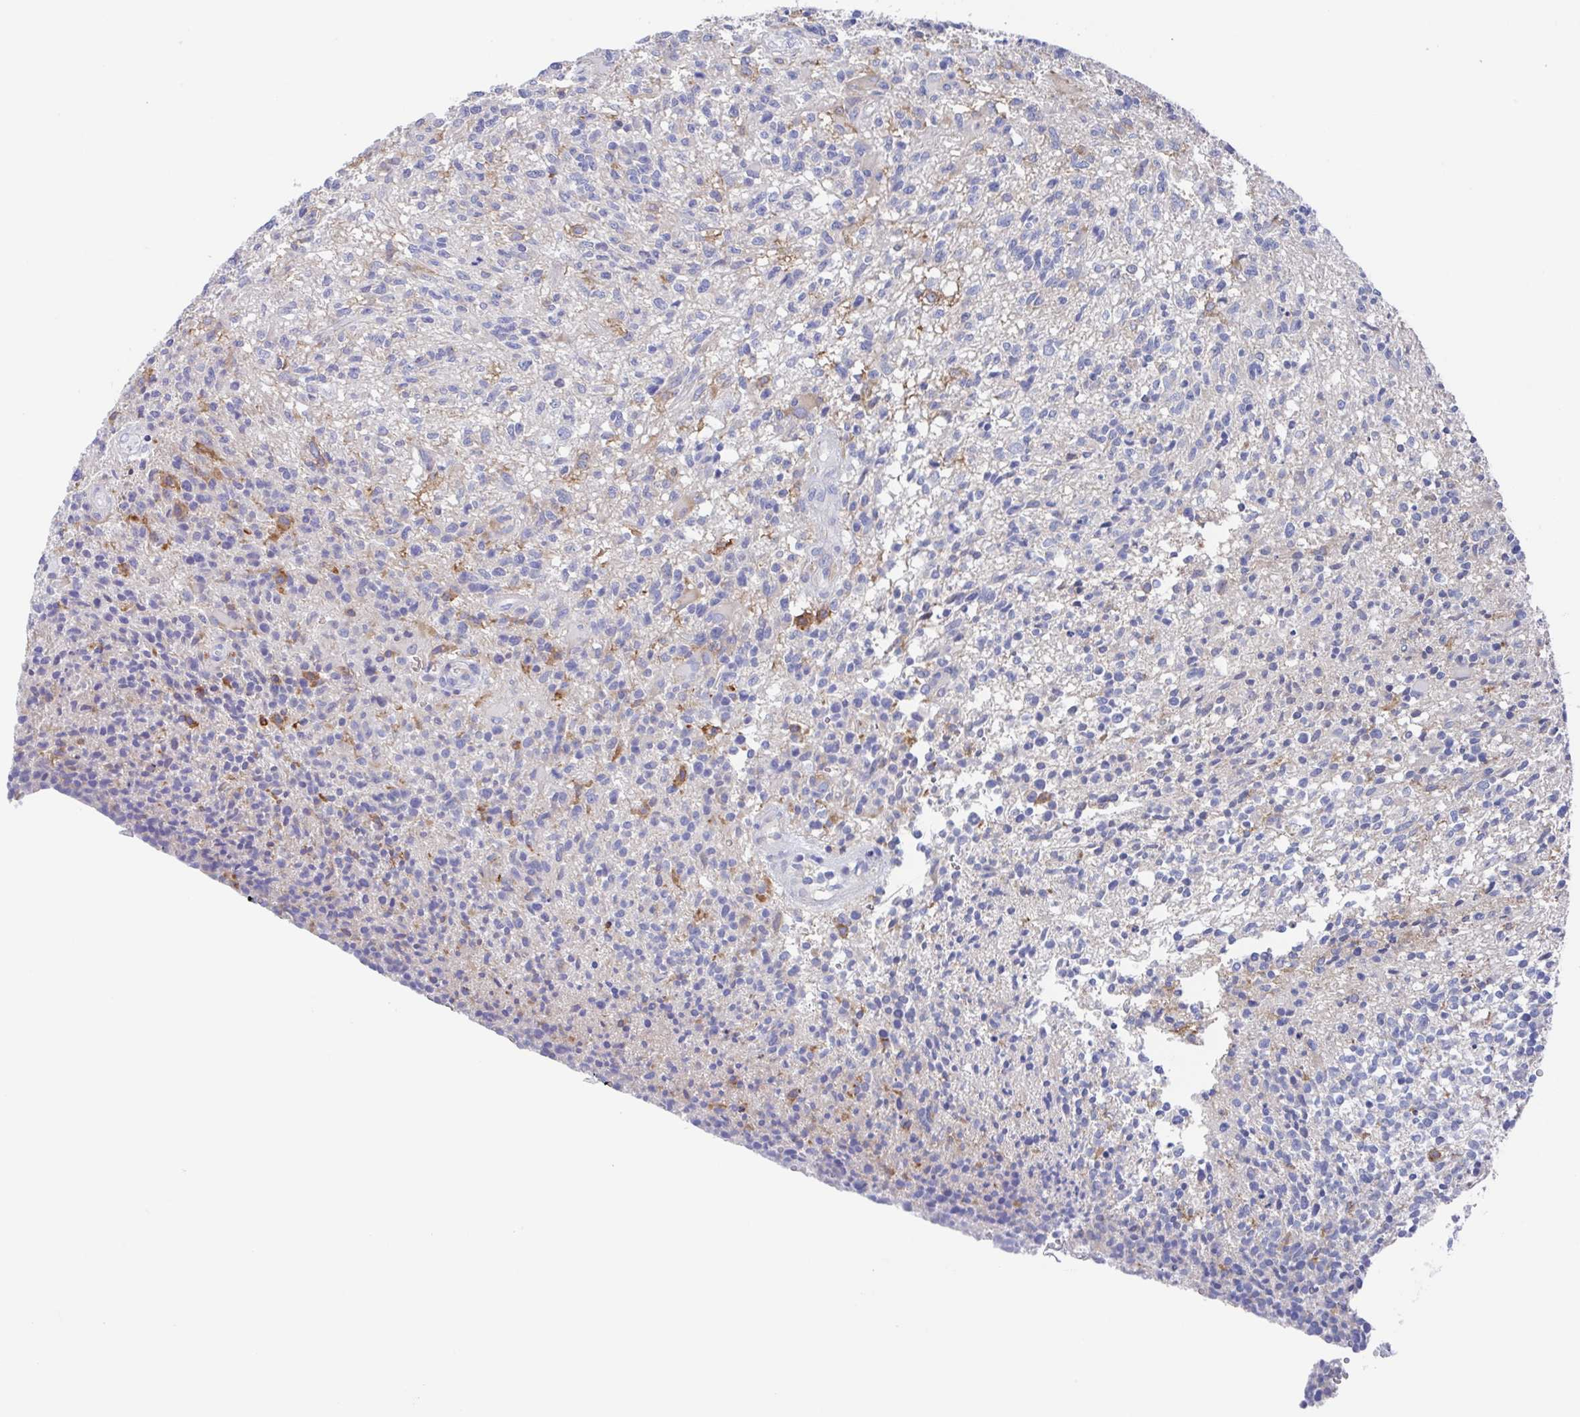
{"staining": {"intensity": "negative", "quantity": "none", "location": "none"}, "tissue": "glioma", "cell_type": "Tumor cells", "image_type": "cancer", "snomed": [{"axis": "morphology", "description": "Glioma, malignant, High grade"}, {"axis": "topography", "description": "Brain"}], "caption": "Human high-grade glioma (malignant) stained for a protein using immunohistochemistry shows no staining in tumor cells.", "gene": "FCGR3A", "patient": {"sex": "male", "age": 56}}